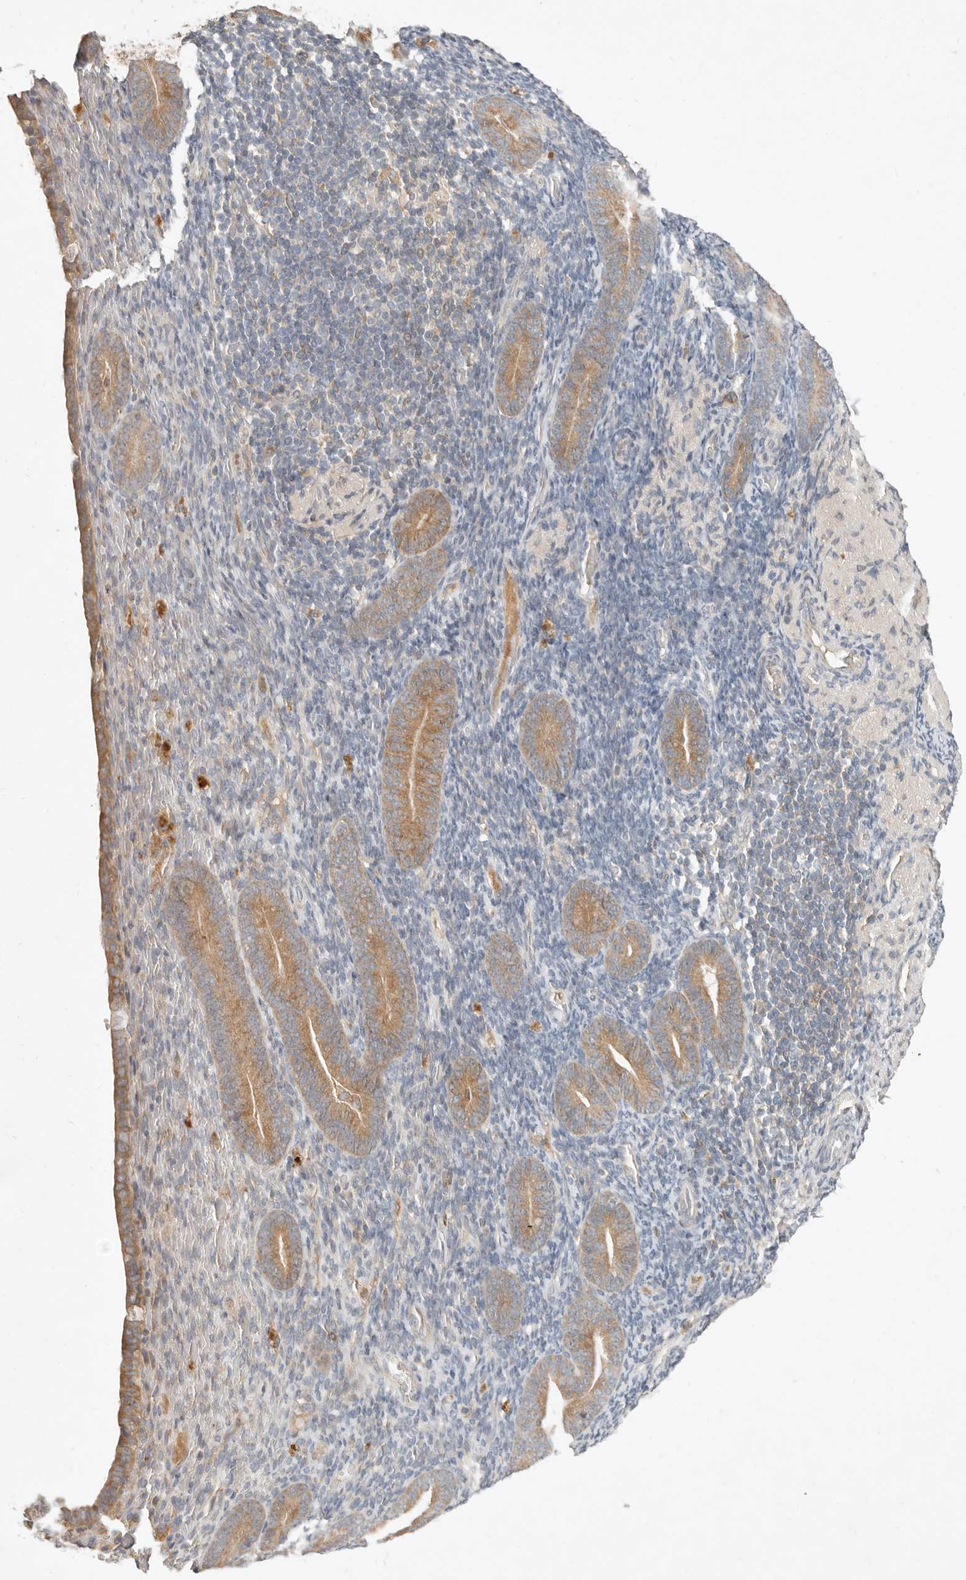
{"staining": {"intensity": "negative", "quantity": "none", "location": "none"}, "tissue": "endometrium", "cell_type": "Cells in endometrial stroma", "image_type": "normal", "snomed": [{"axis": "morphology", "description": "Normal tissue, NOS"}, {"axis": "topography", "description": "Endometrium"}], "caption": "This is an immunohistochemistry (IHC) photomicrograph of normal endometrium. There is no staining in cells in endometrial stroma.", "gene": "ARHGEF10L", "patient": {"sex": "female", "age": 51}}